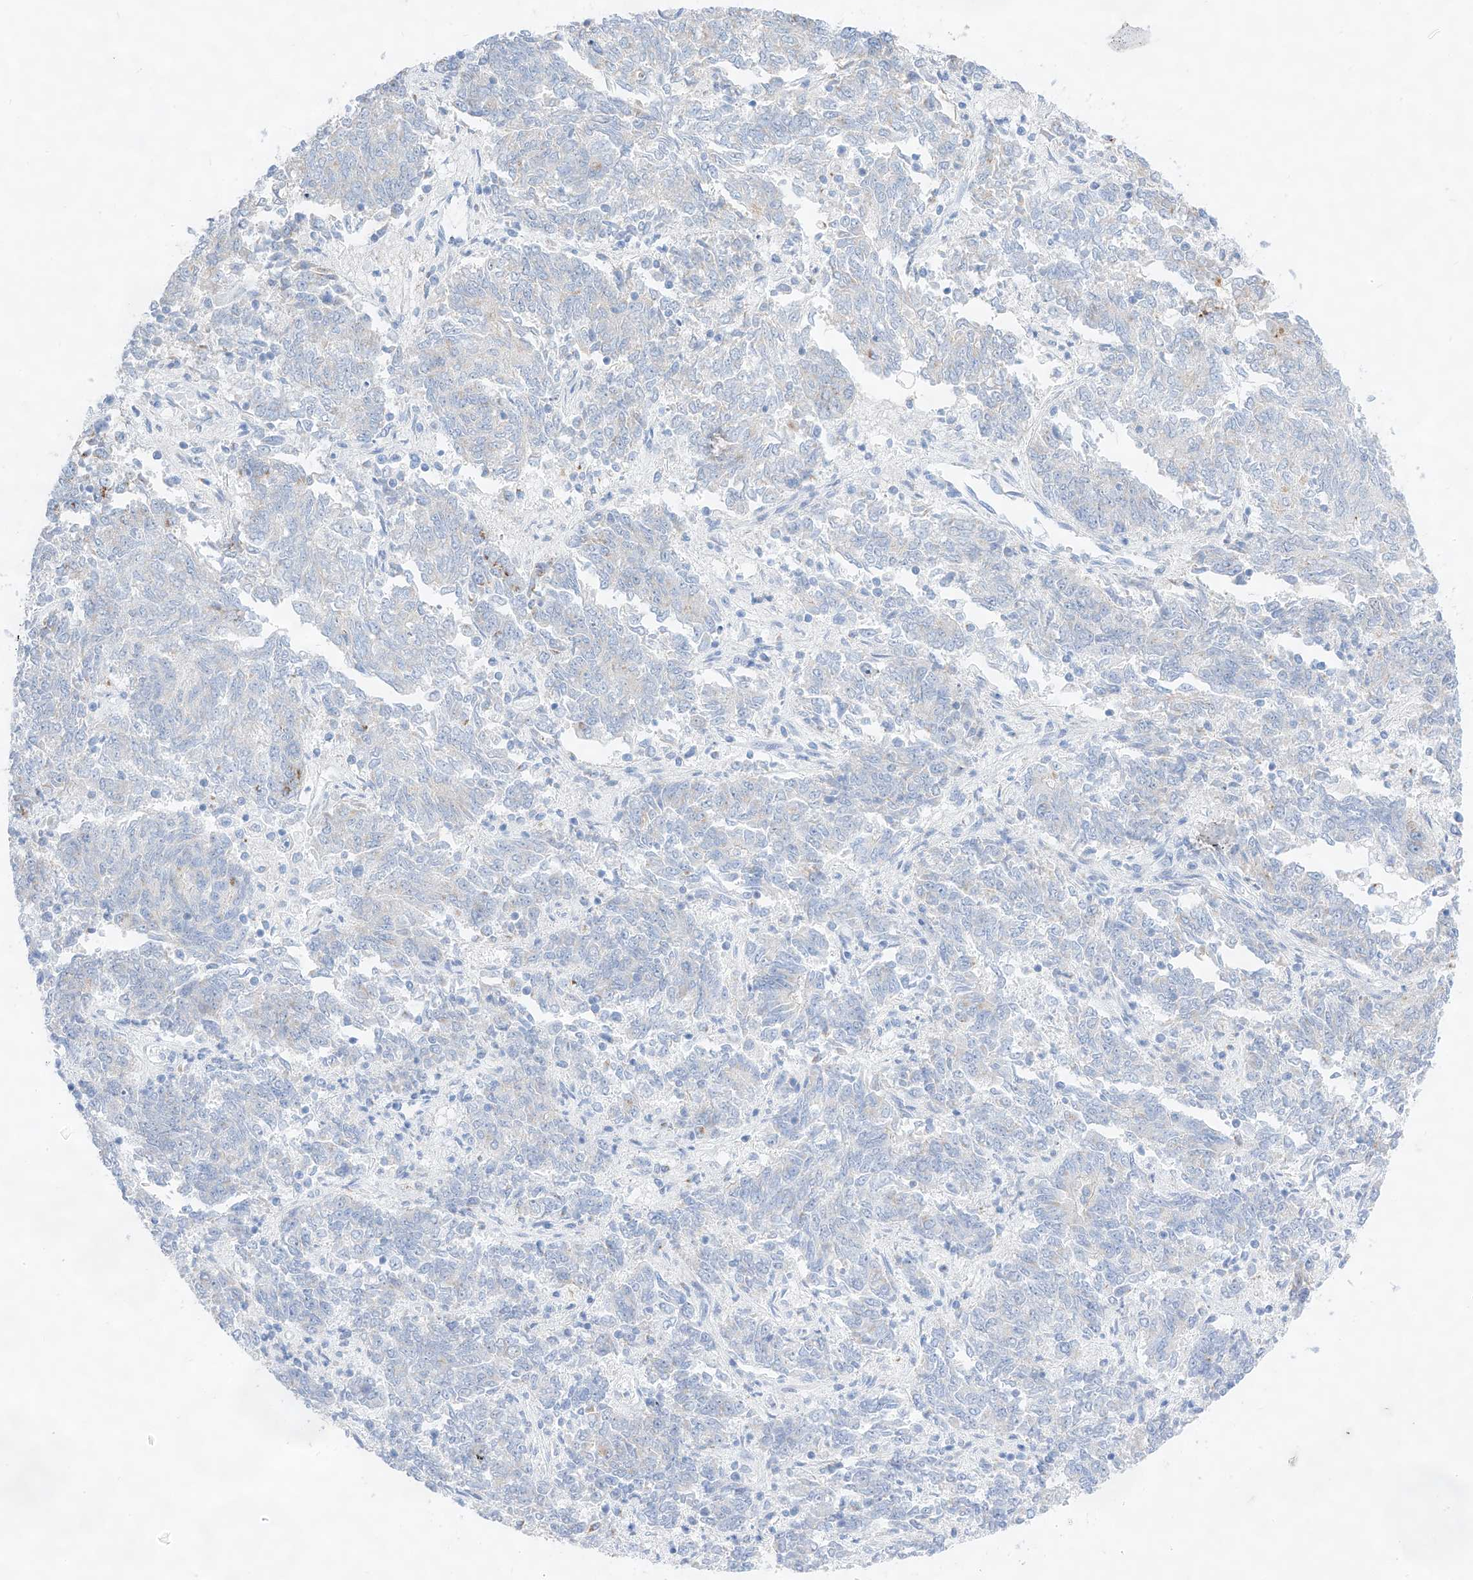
{"staining": {"intensity": "negative", "quantity": "none", "location": "none"}, "tissue": "endometrial cancer", "cell_type": "Tumor cells", "image_type": "cancer", "snomed": [{"axis": "morphology", "description": "Adenocarcinoma, NOS"}, {"axis": "topography", "description": "Endometrium"}], "caption": "This histopathology image is of endometrial adenocarcinoma stained with immunohistochemistry (IHC) to label a protein in brown with the nuclei are counter-stained blue. There is no staining in tumor cells.", "gene": "NT5C3B", "patient": {"sex": "female", "age": 80}}